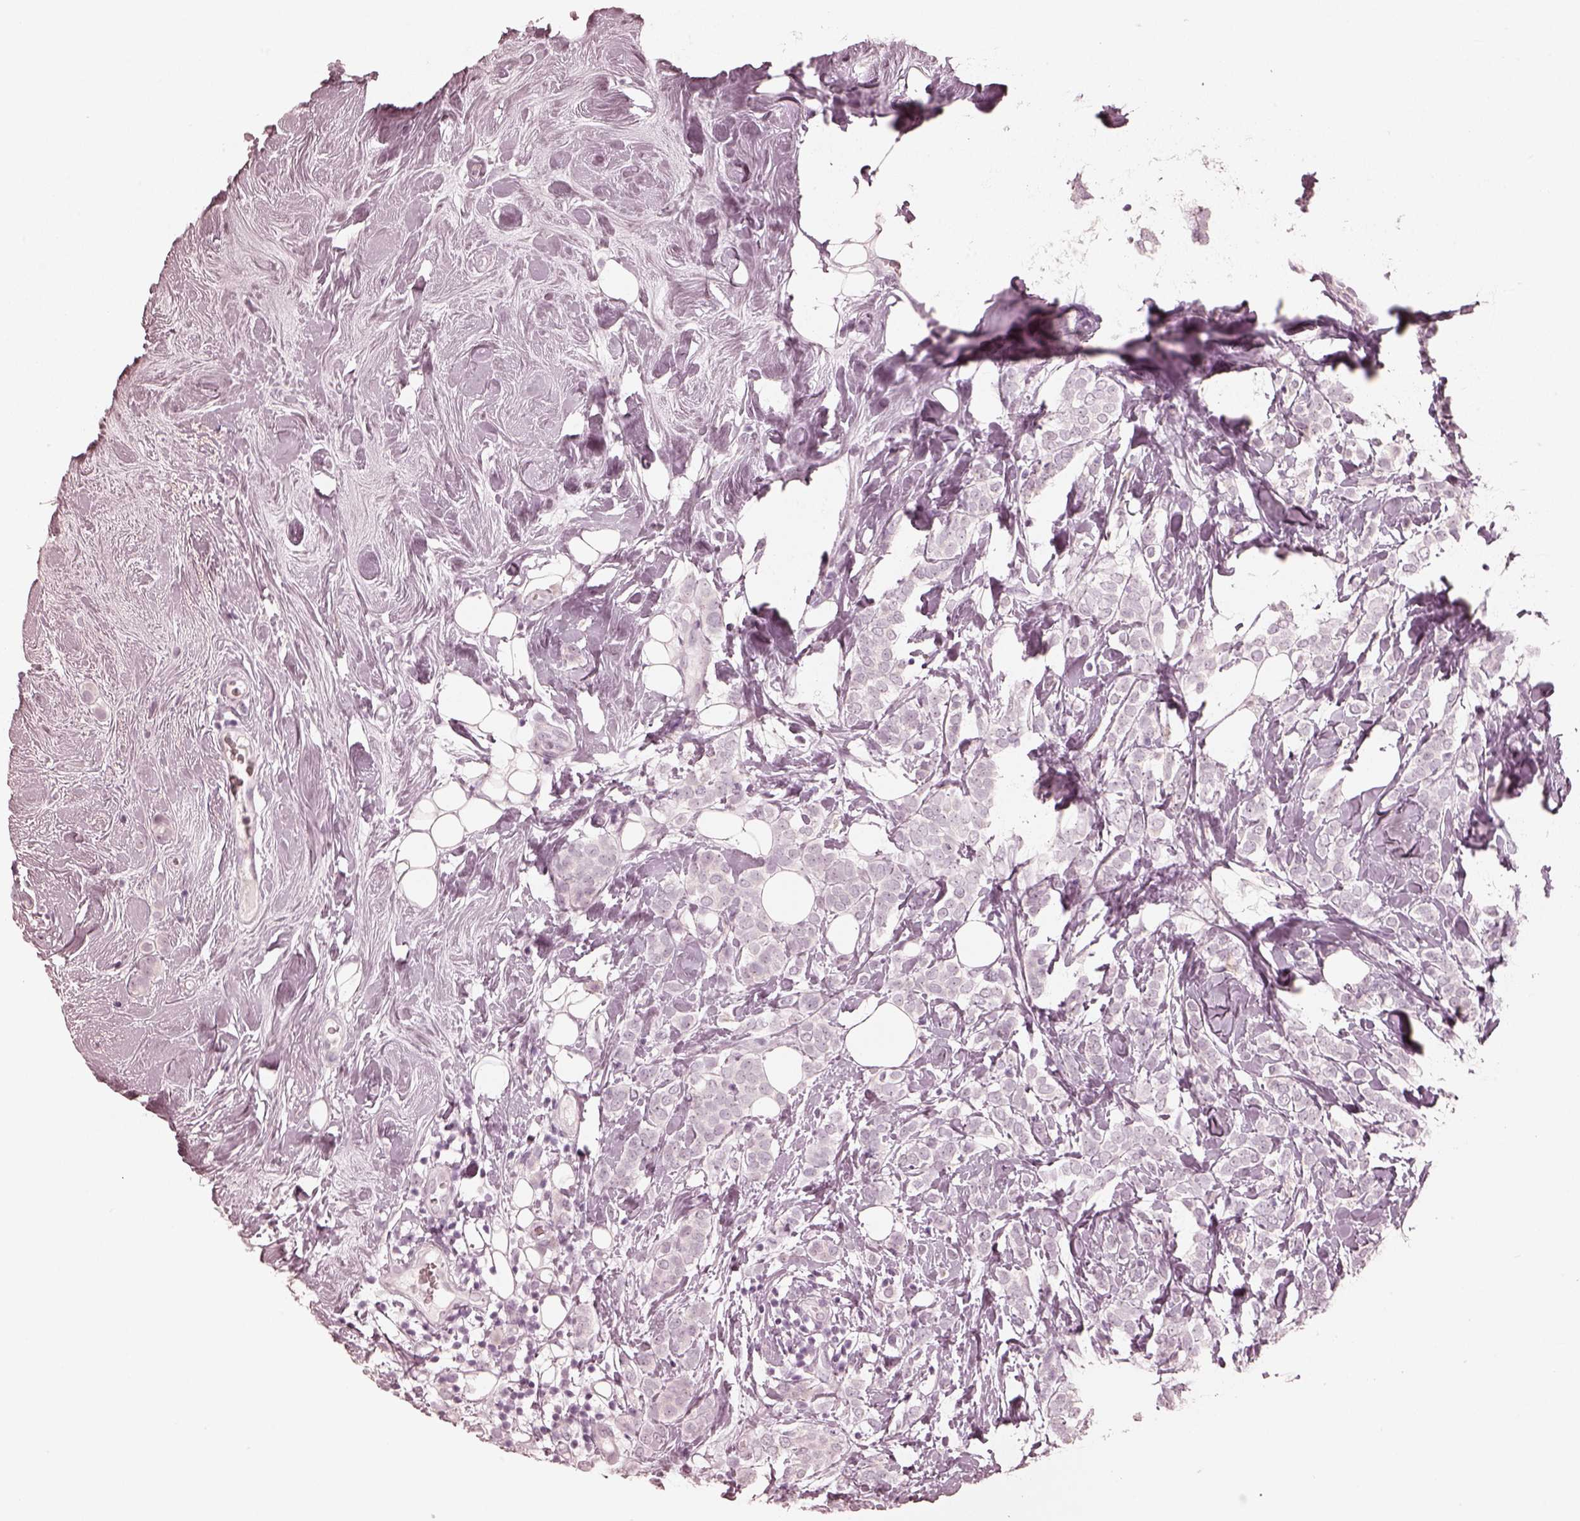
{"staining": {"intensity": "negative", "quantity": "none", "location": "none"}, "tissue": "breast cancer", "cell_type": "Tumor cells", "image_type": "cancer", "snomed": [{"axis": "morphology", "description": "Lobular carcinoma"}, {"axis": "topography", "description": "Breast"}], "caption": "Breast lobular carcinoma stained for a protein using immunohistochemistry displays no staining tumor cells.", "gene": "CALR3", "patient": {"sex": "female", "age": 49}}